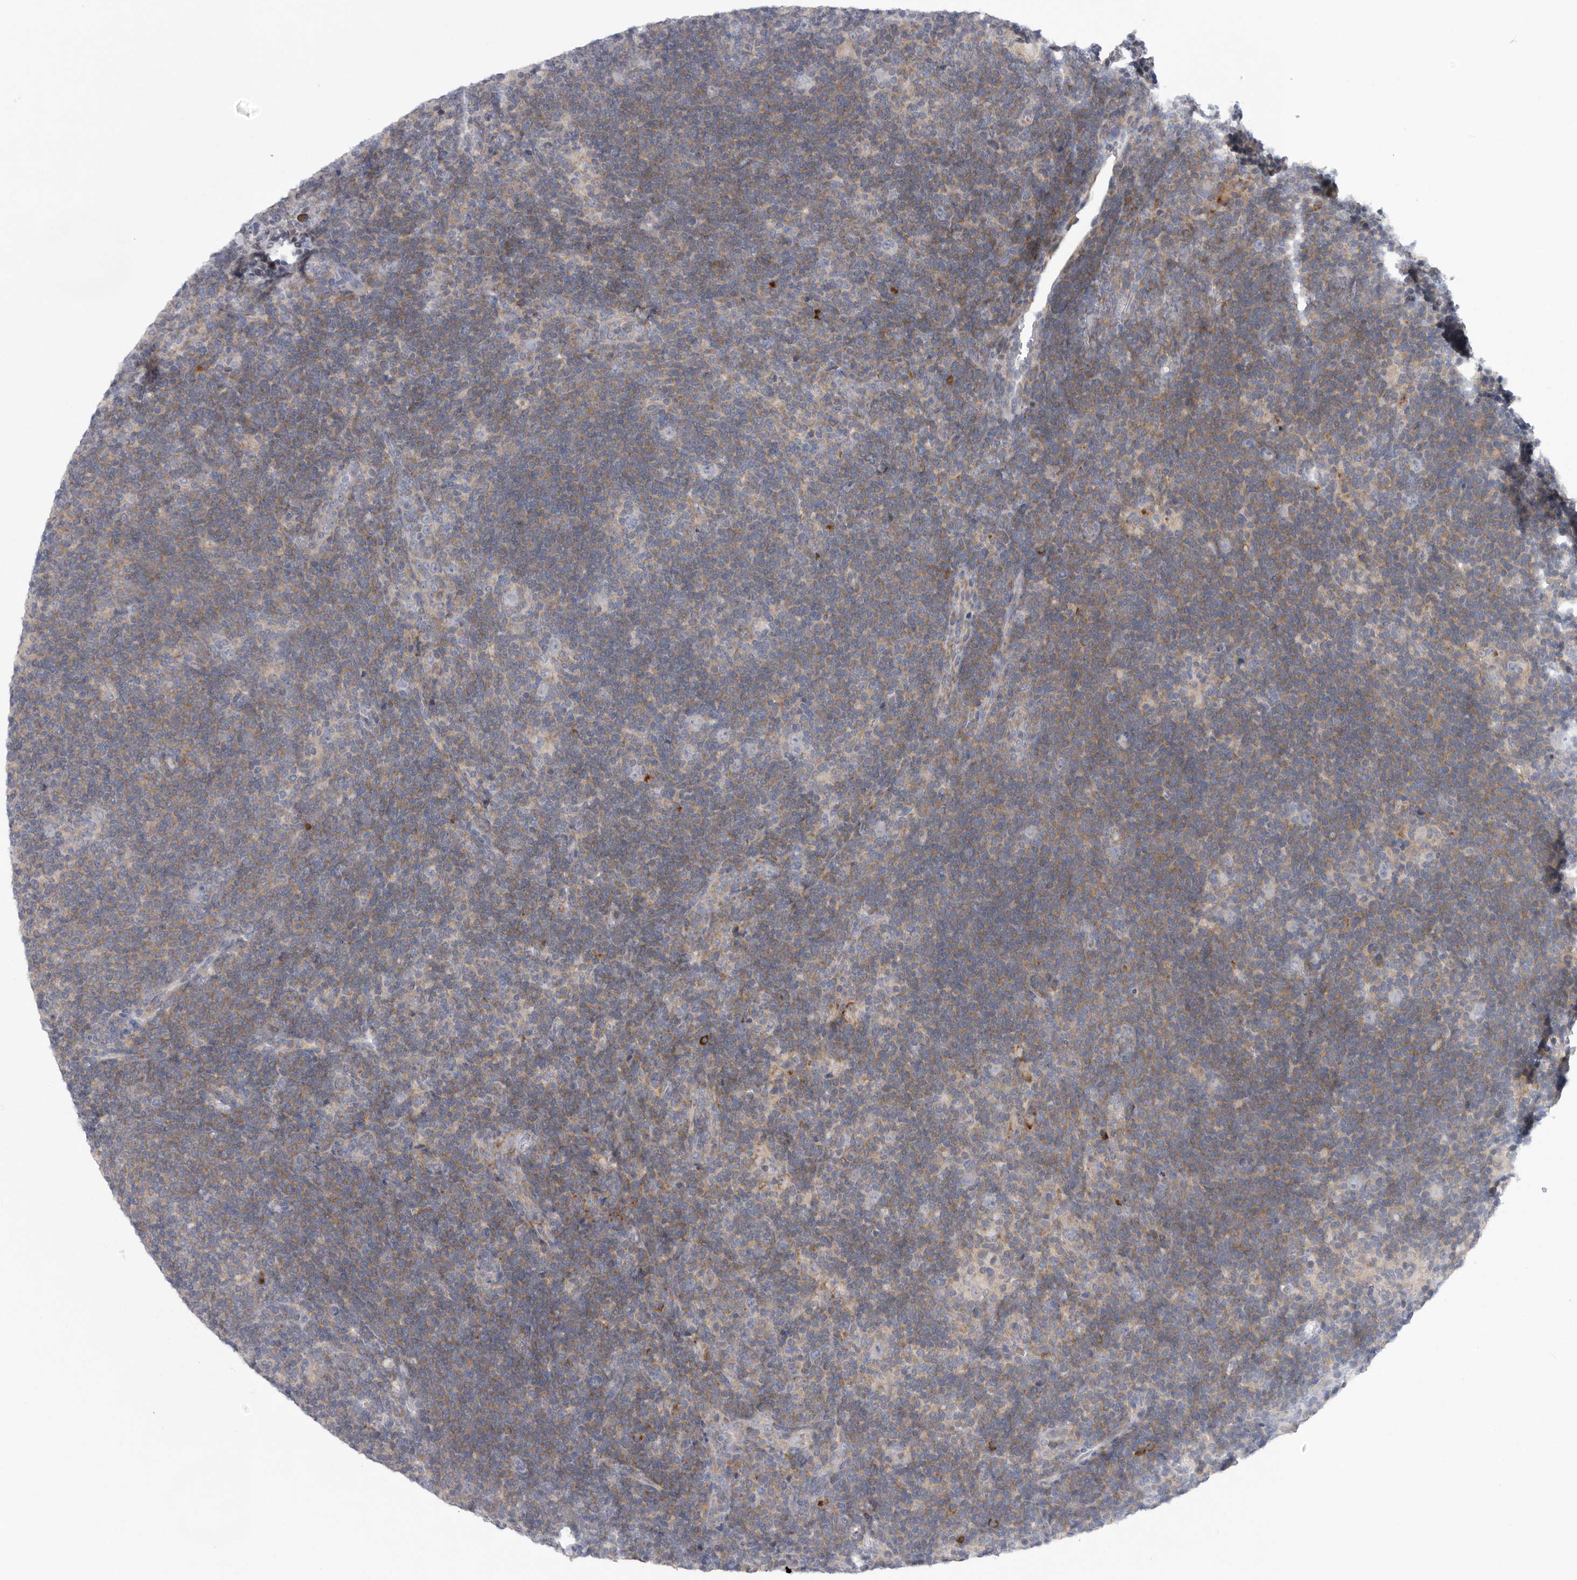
{"staining": {"intensity": "negative", "quantity": "none", "location": "none"}, "tissue": "lymphoma", "cell_type": "Tumor cells", "image_type": "cancer", "snomed": [{"axis": "morphology", "description": "Hodgkin's disease, NOS"}, {"axis": "topography", "description": "Lymph node"}], "caption": "IHC histopathology image of neoplastic tissue: lymphoma stained with DAB displays no significant protein staining in tumor cells.", "gene": "USP24", "patient": {"sex": "female", "age": 57}}